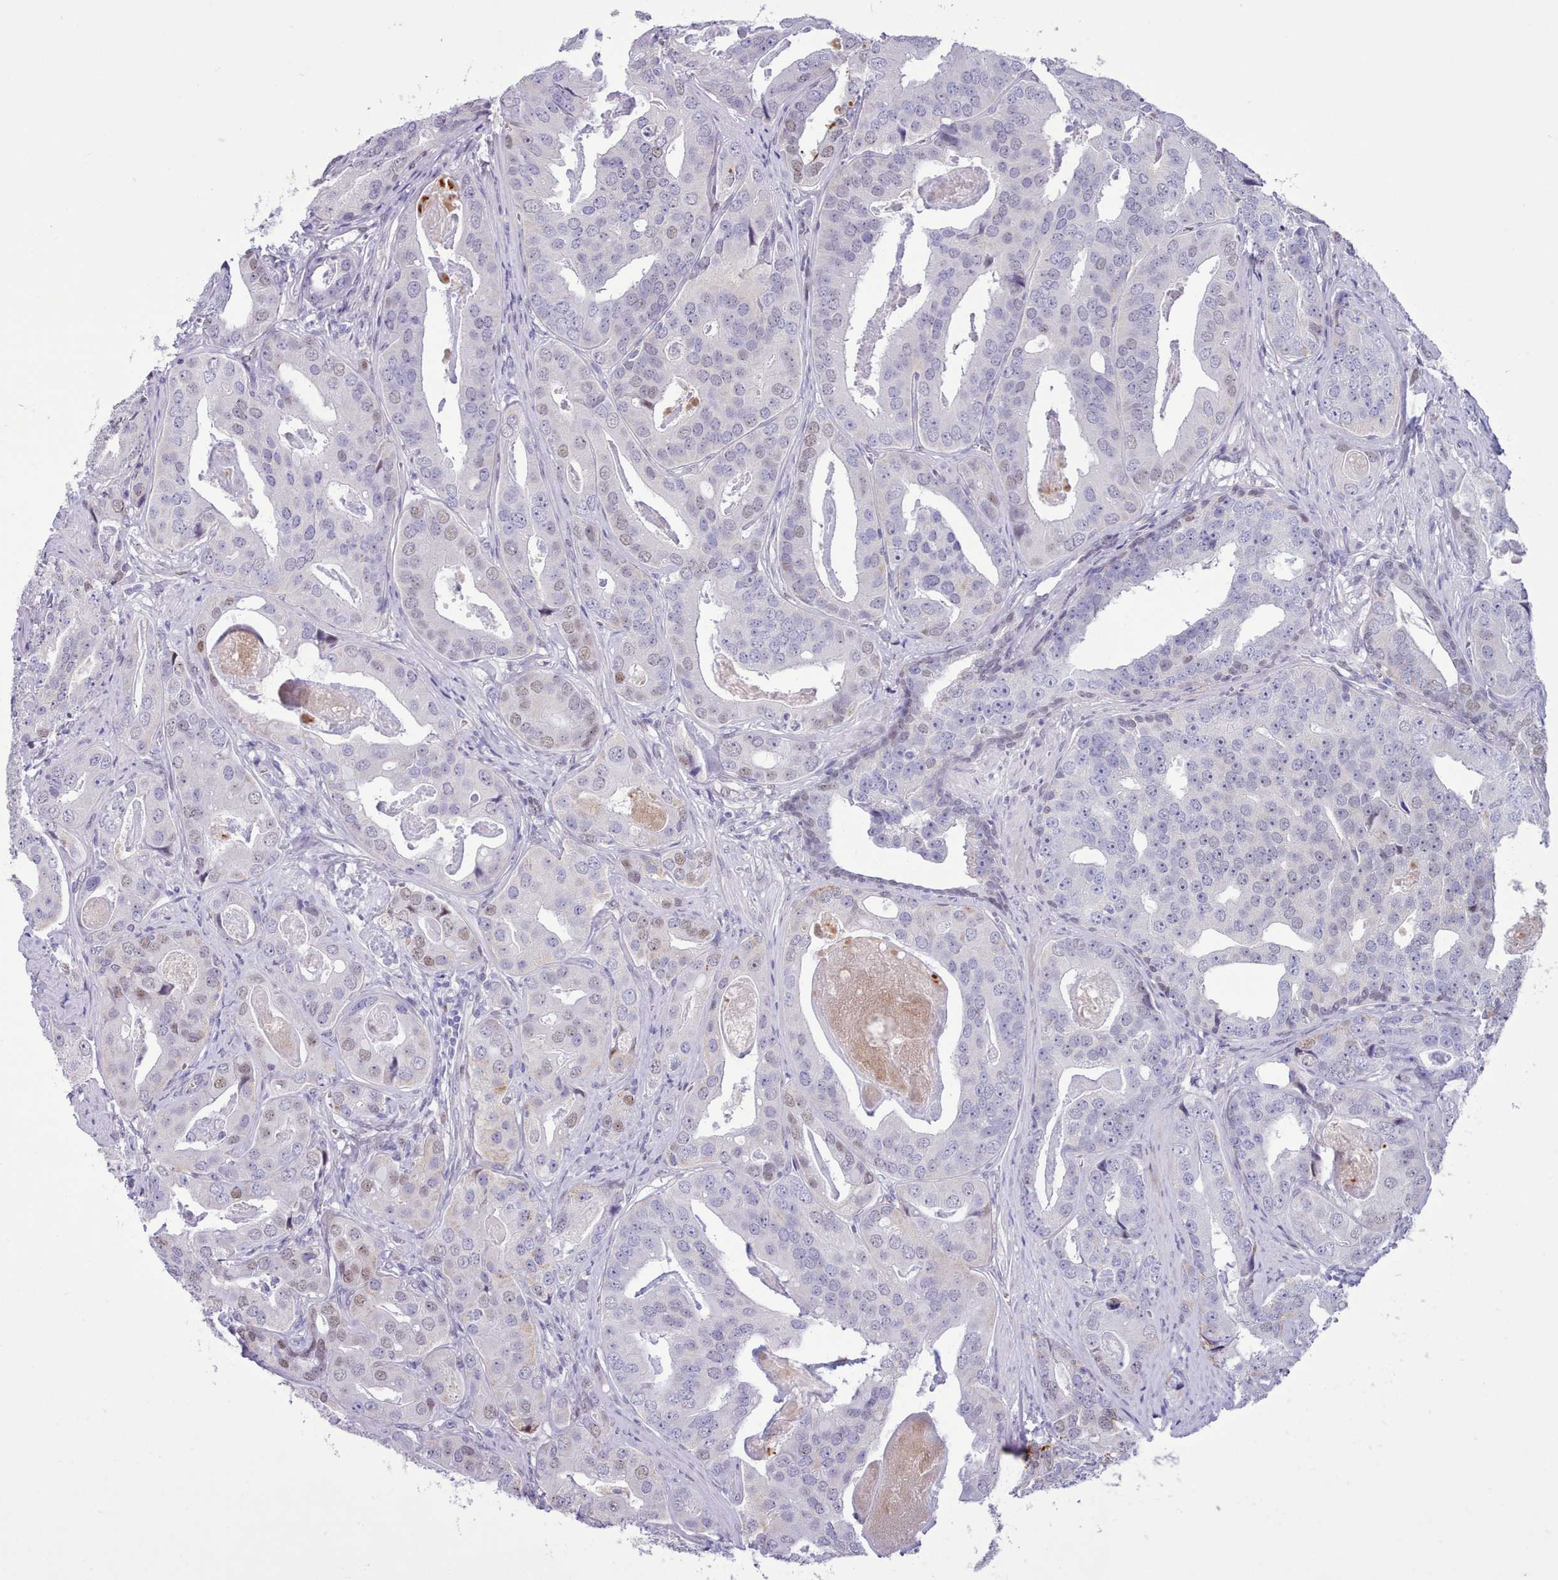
{"staining": {"intensity": "weak", "quantity": "<25%", "location": "nuclear"}, "tissue": "prostate cancer", "cell_type": "Tumor cells", "image_type": "cancer", "snomed": [{"axis": "morphology", "description": "Adenocarcinoma, High grade"}, {"axis": "topography", "description": "Prostate"}], "caption": "Tumor cells show no significant expression in prostate high-grade adenocarcinoma.", "gene": "TMEM253", "patient": {"sex": "male", "age": 71}}